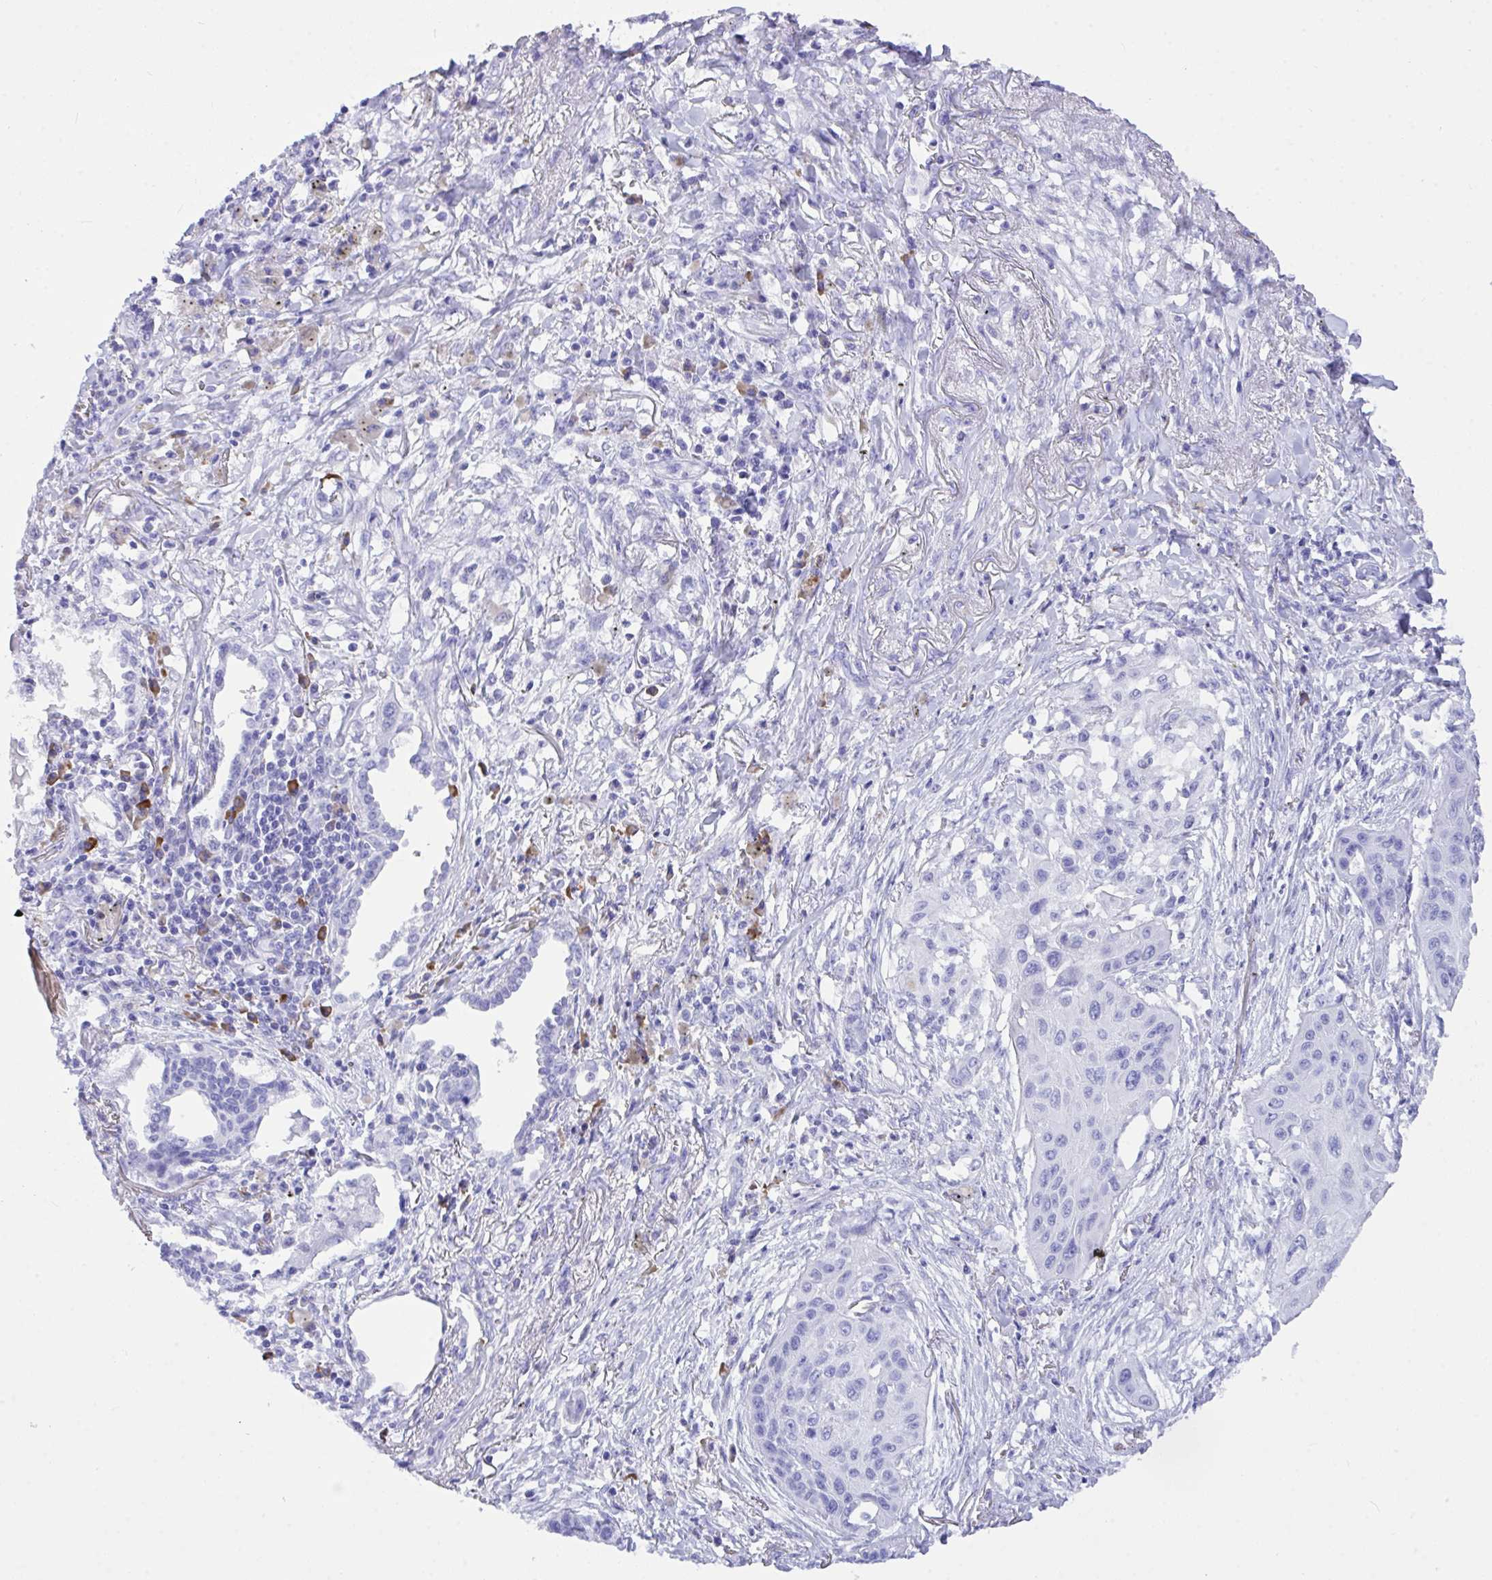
{"staining": {"intensity": "negative", "quantity": "none", "location": "none"}, "tissue": "lung cancer", "cell_type": "Tumor cells", "image_type": "cancer", "snomed": [{"axis": "morphology", "description": "Squamous cell carcinoma, NOS"}, {"axis": "topography", "description": "Lung"}], "caption": "This is a micrograph of immunohistochemistry (IHC) staining of lung squamous cell carcinoma, which shows no positivity in tumor cells.", "gene": "BEST4", "patient": {"sex": "male", "age": 71}}